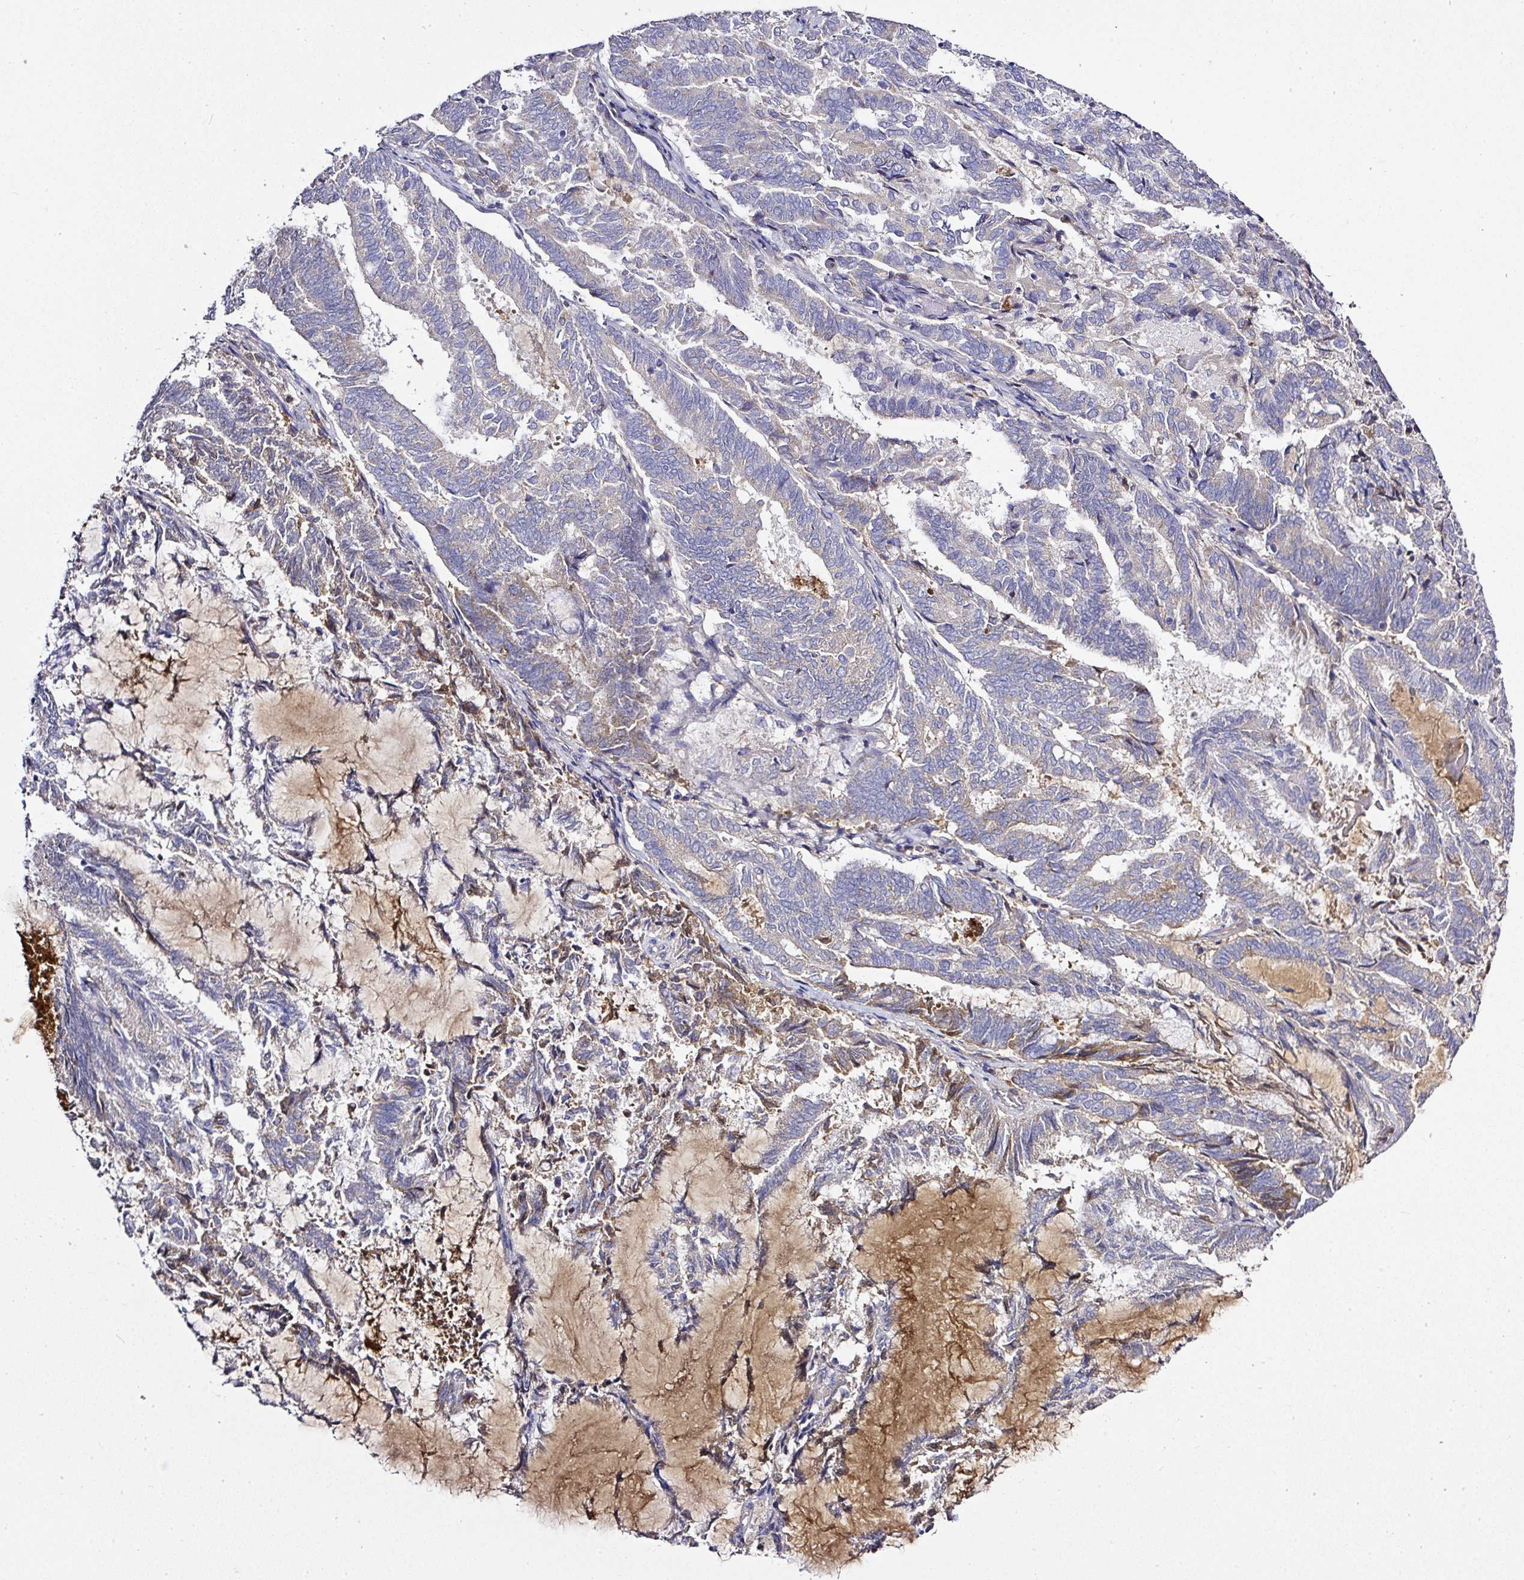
{"staining": {"intensity": "weak", "quantity": "<25%", "location": "cytoplasmic/membranous"}, "tissue": "endometrial cancer", "cell_type": "Tumor cells", "image_type": "cancer", "snomed": [{"axis": "morphology", "description": "Adenocarcinoma, NOS"}, {"axis": "topography", "description": "Endometrium"}], "caption": "Immunohistochemistry (IHC) of human endometrial adenocarcinoma displays no positivity in tumor cells.", "gene": "CAB39L", "patient": {"sex": "female", "age": 80}}